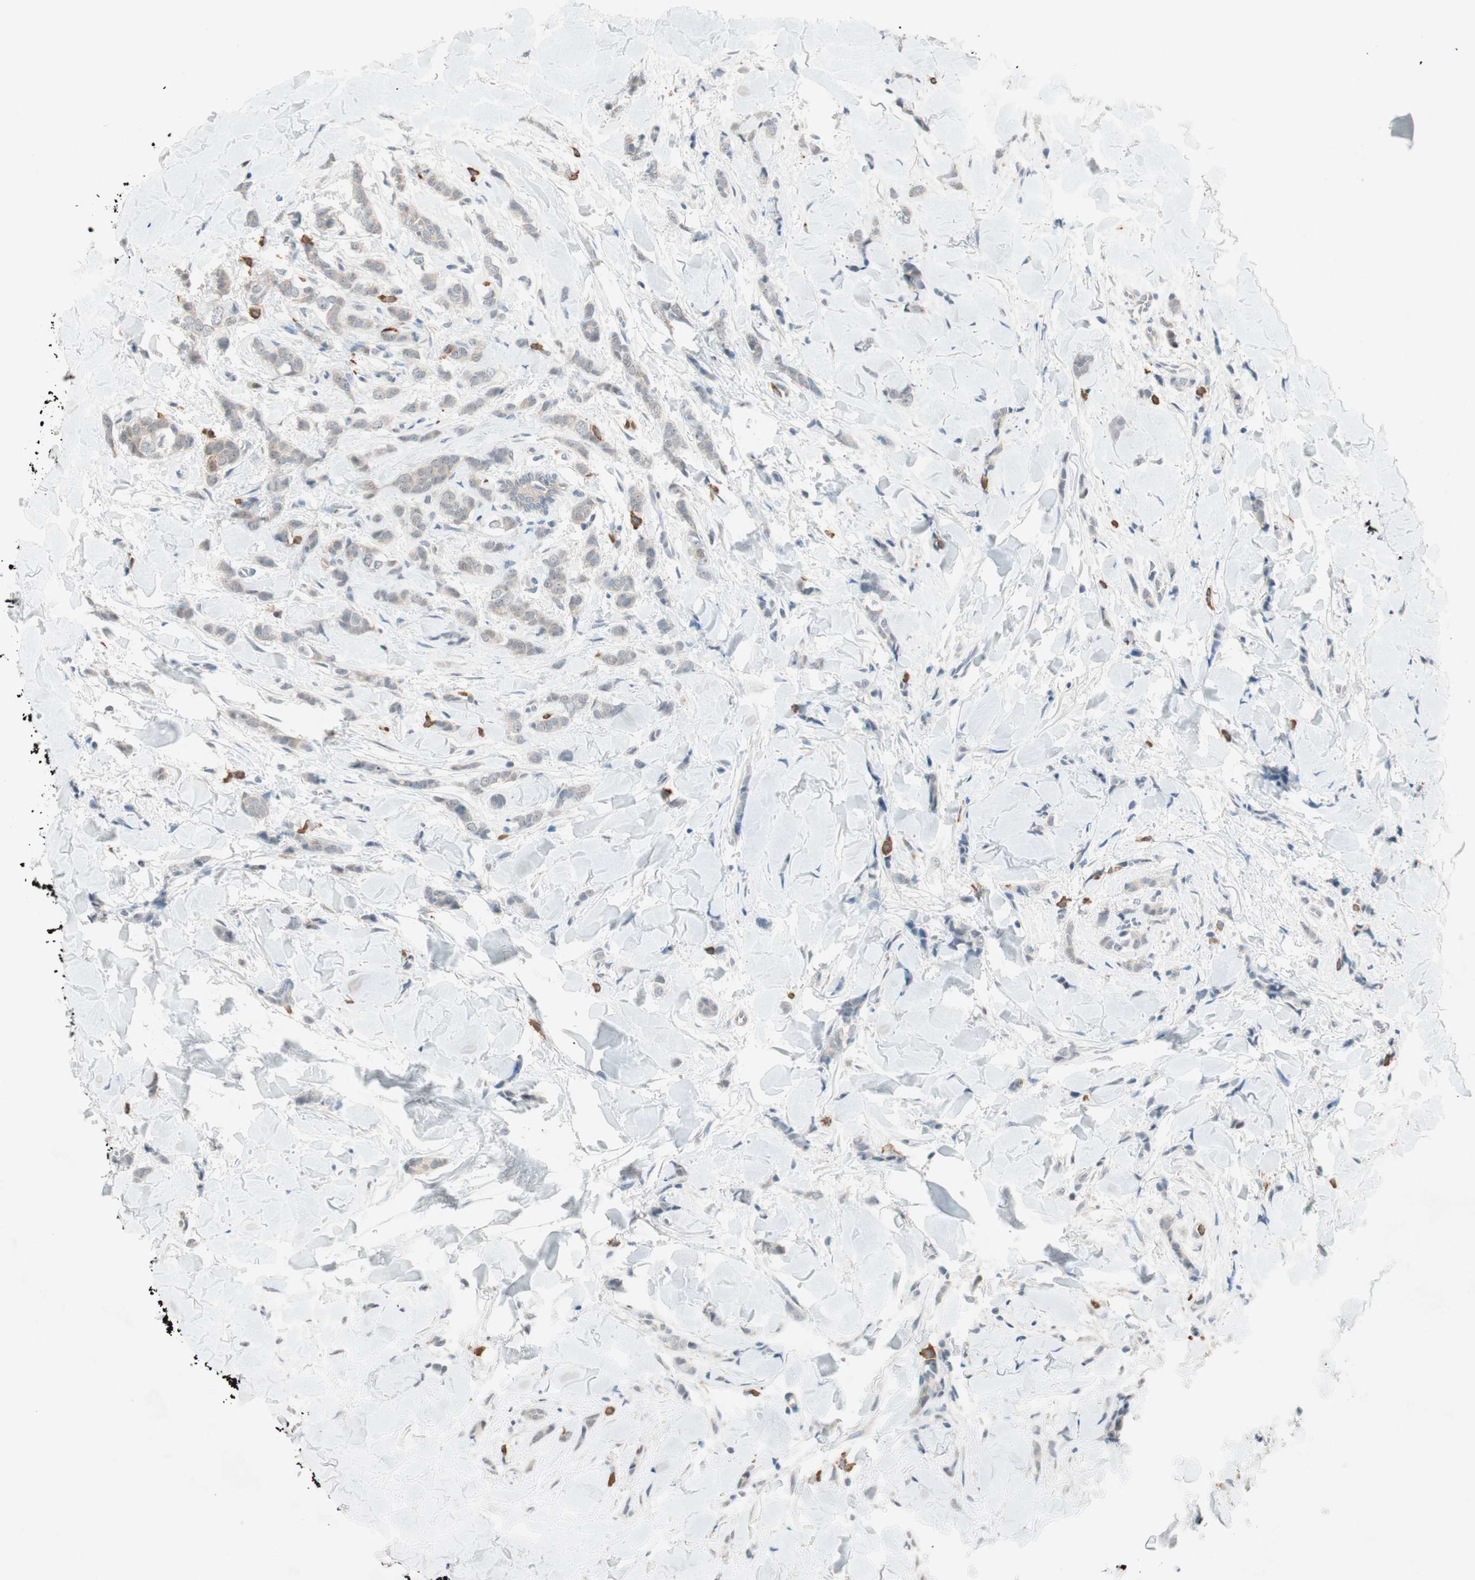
{"staining": {"intensity": "weak", "quantity": "25%-75%", "location": "cytoplasmic/membranous"}, "tissue": "breast cancer", "cell_type": "Tumor cells", "image_type": "cancer", "snomed": [{"axis": "morphology", "description": "Lobular carcinoma"}, {"axis": "topography", "description": "Skin"}, {"axis": "topography", "description": "Breast"}], "caption": "Lobular carcinoma (breast) tissue displays weak cytoplasmic/membranous staining in approximately 25%-75% of tumor cells (brown staining indicates protein expression, while blue staining denotes nuclei).", "gene": "RTL6", "patient": {"sex": "female", "age": 46}}